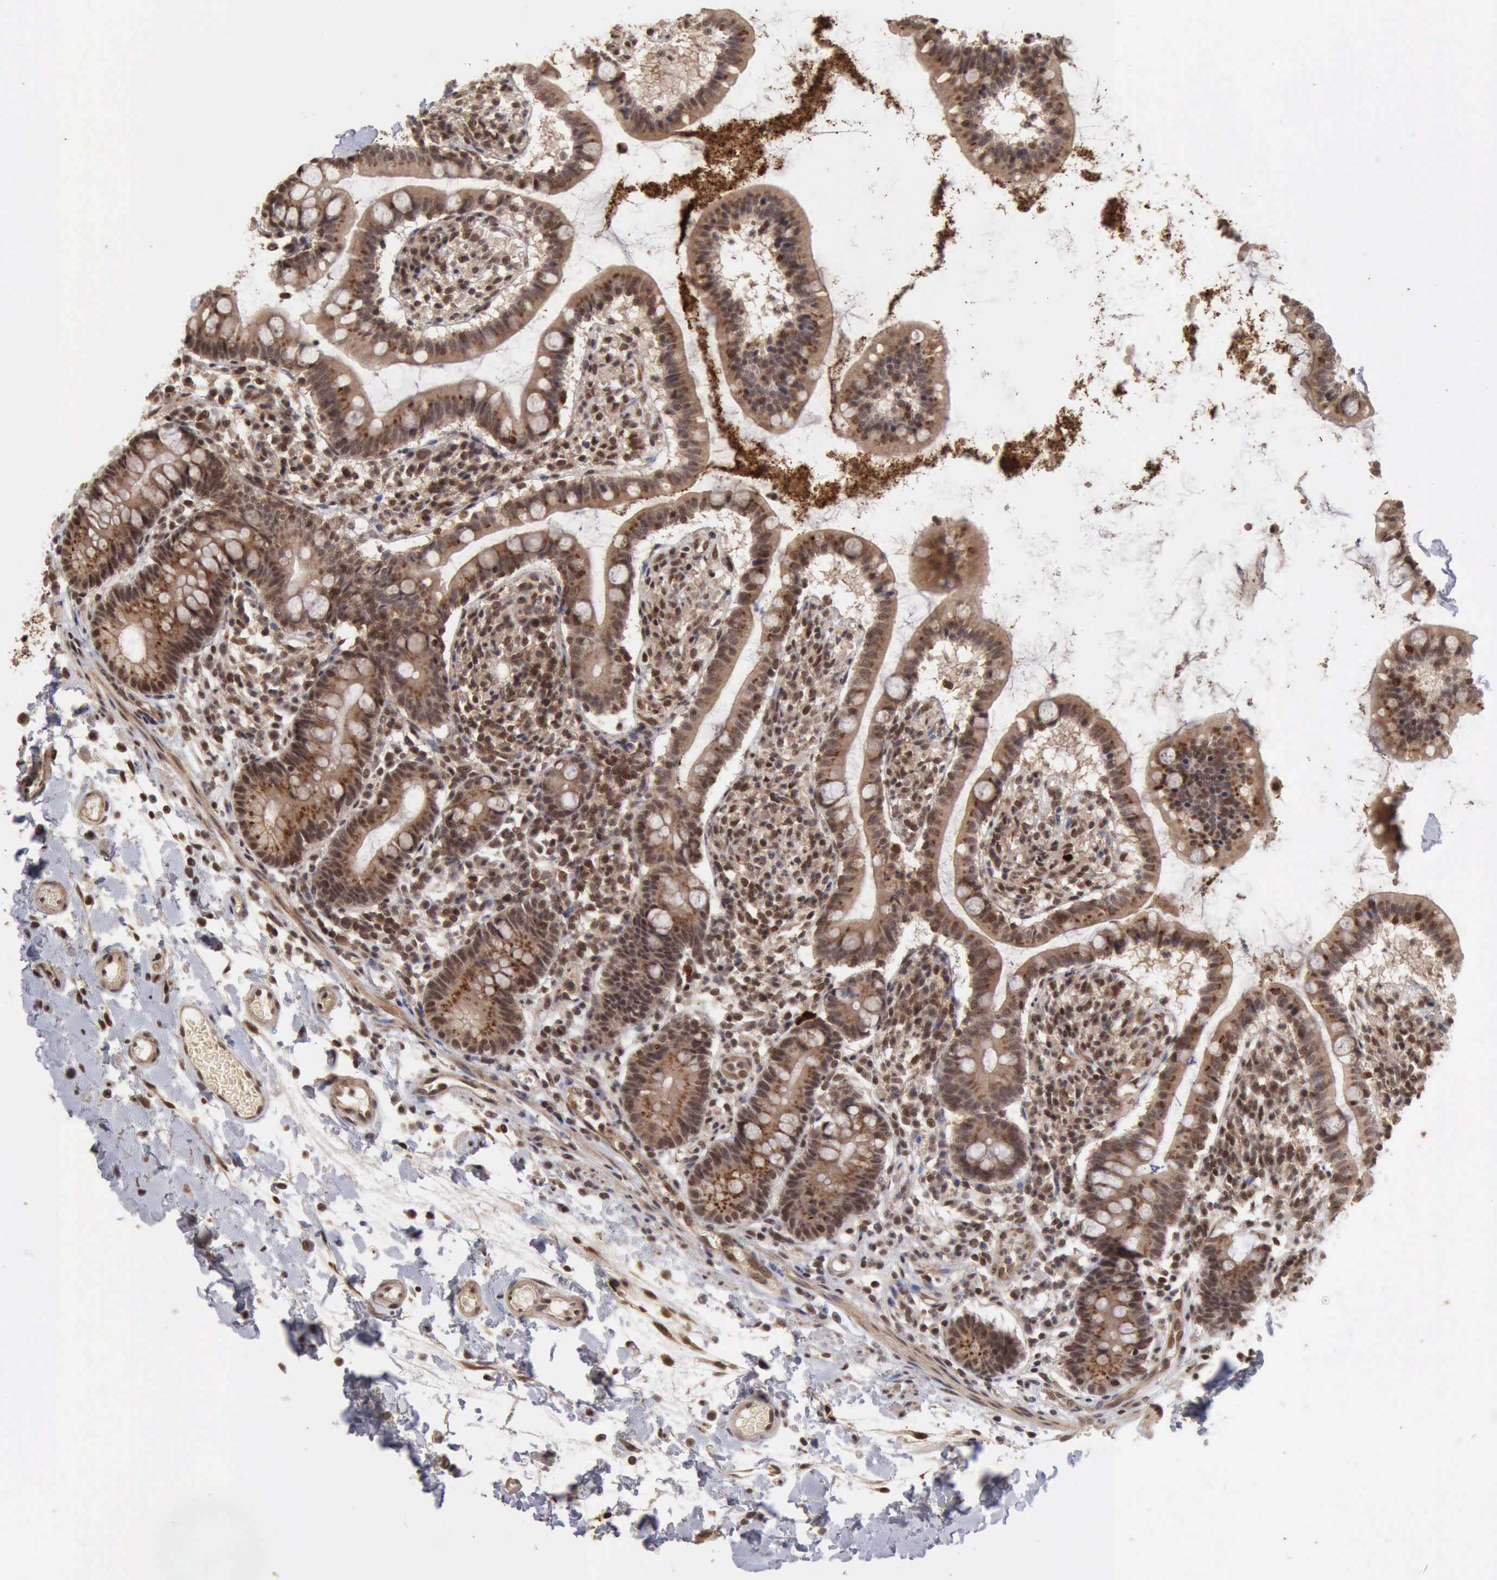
{"staining": {"intensity": "weak", "quantity": ">75%", "location": "cytoplasmic/membranous,nuclear"}, "tissue": "small intestine", "cell_type": "Glandular cells", "image_type": "normal", "snomed": [{"axis": "morphology", "description": "Normal tissue, NOS"}, {"axis": "topography", "description": "Small intestine"}], "caption": "Protein expression analysis of unremarkable small intestine exhibits weak cytoplasmic/membranous,nuclear staining in about >75% of glandular cells. Immunohistochemistry stains the protein in brown and the nuclei are stained blue.", "gene": "CDKN2A", "patient": {"sex": "female", "age": 61}}